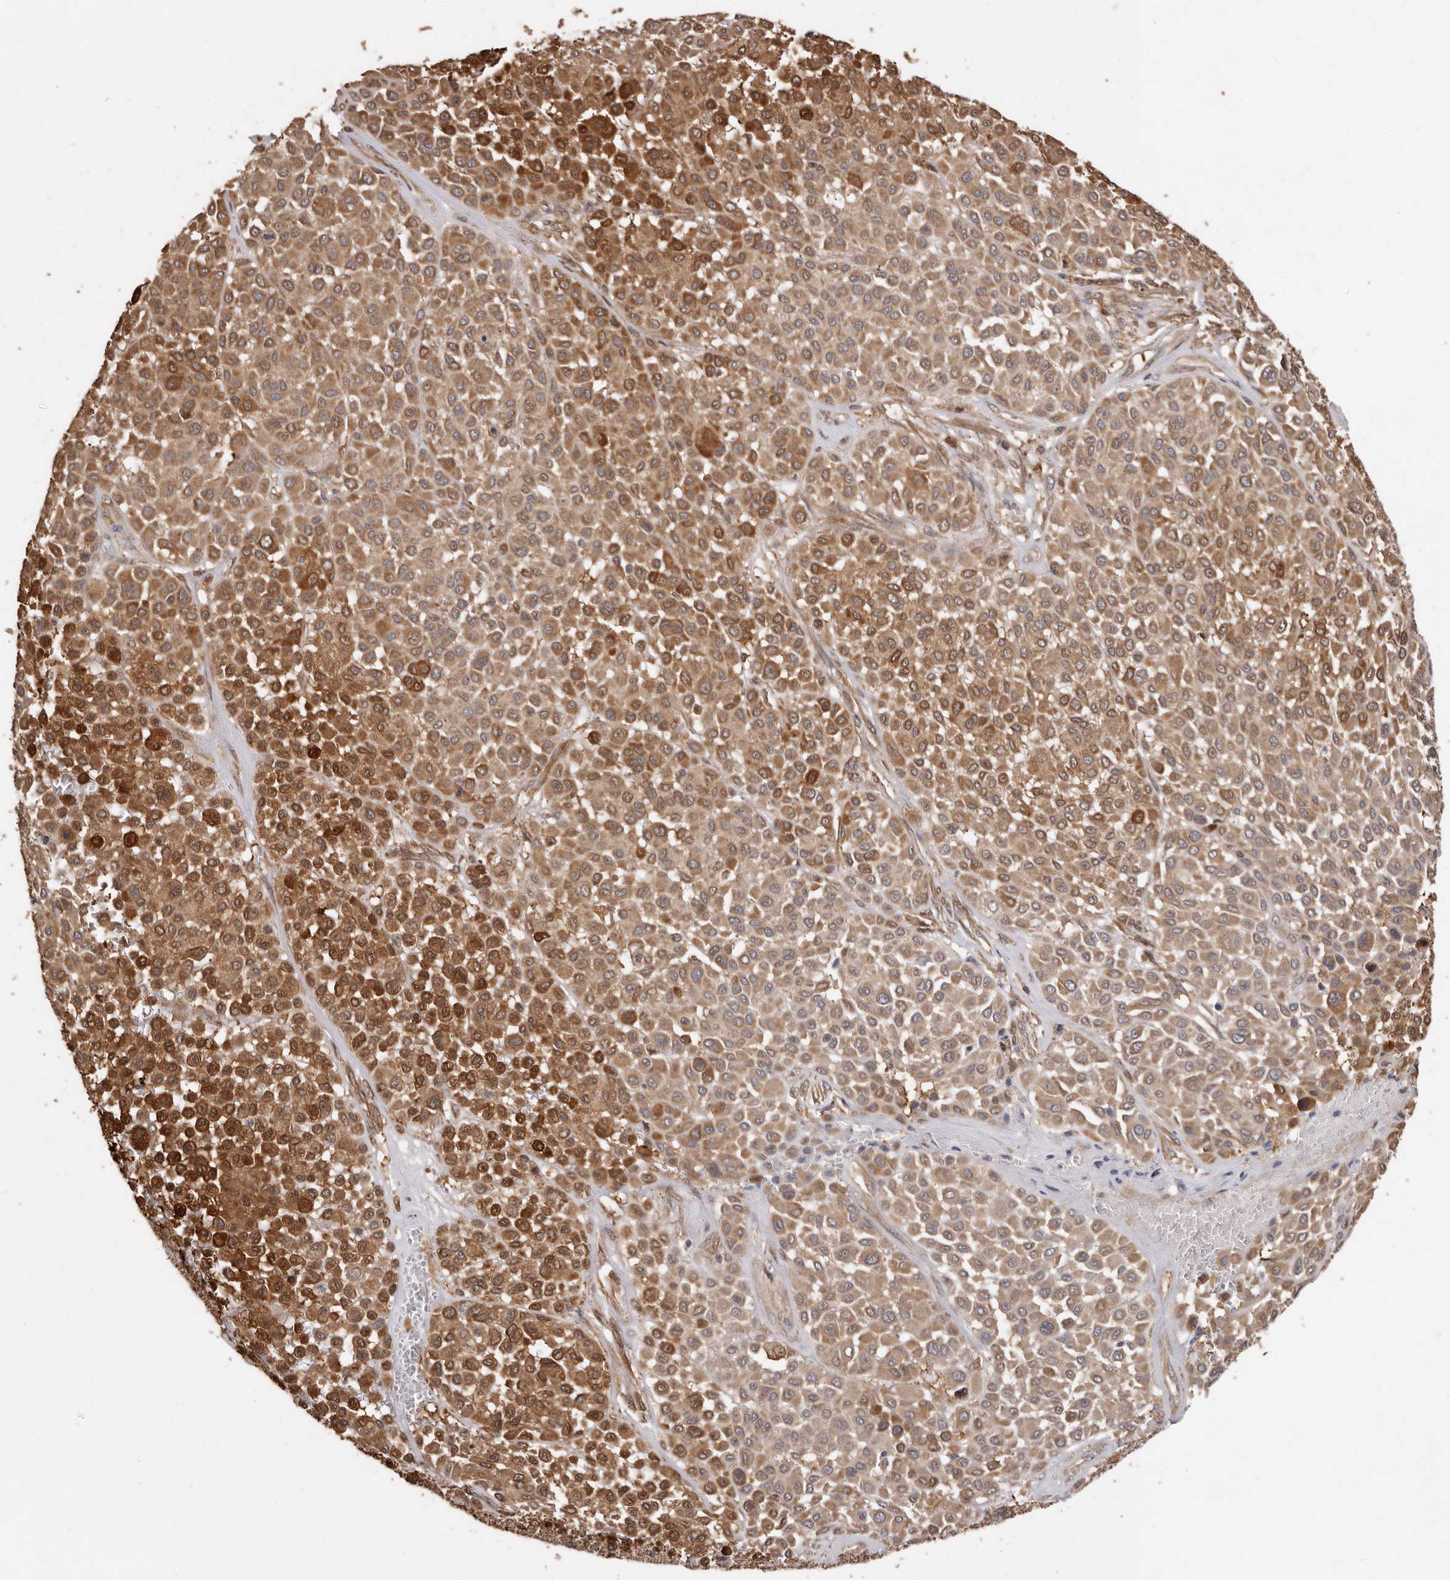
{"staining": {"intensity": "moderate", "quantity": ">75%", "location": "cytoplasmic/membranous"}, "tissue": "melanoma", "cell_type": "Tumor cells", "image_type": "cancer", "snomed": [{"axis": "morphology", "description": "Malignant melanoma, Metastatic site"}, {"axis": "topography", "description": "Soft tissue"}], "caption": "Immunohistochemical staining of malignant melanoma (metastatic site) shows moderate cytoplasmic/membranous protein positivity in approximately >75% of tumor cells. The staining was performed using DAB, with brown indicating positive protein expression. Nuclei are stained blue with hematoxylin.", "gene": "COQ8B", "patient": {"sex": "male", "age": 41}}